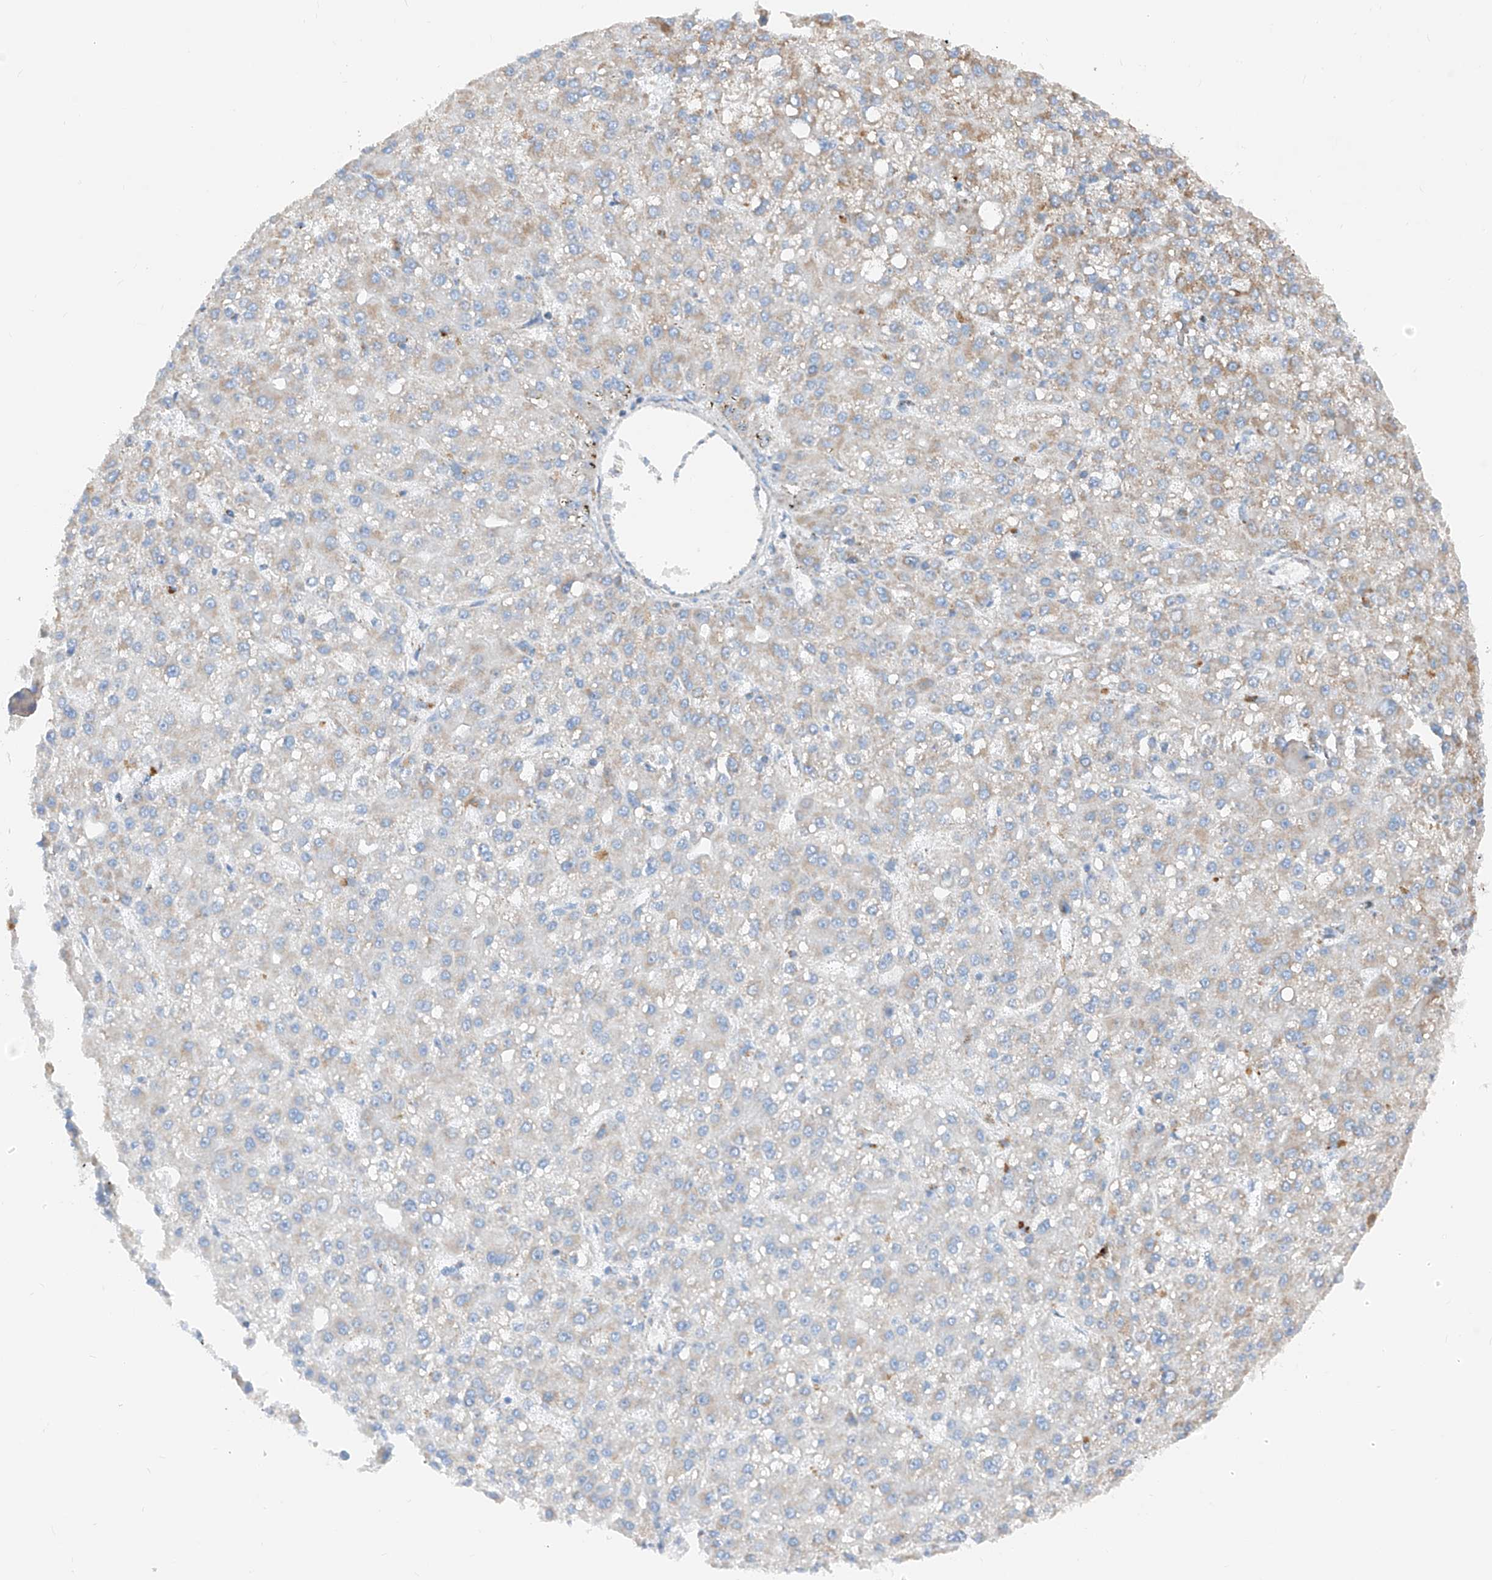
{"staining": {"intensity": "moderate", "quantity": "<25%", "location": "cytoplasmic/membranous"}, "tissue": "liver cancer", "cell_type": "Tumor cells", "image_type": "cancer", "snomed": [{"axis": "morphology", "description": "Carcinoma, Hepatocellular, NOS"}, {"axis": "topography", "description": "Liver"}], "caption": "This histopathology image displays immunohistochemistry (IHC) staining of liver cancer (hepatocellular carcinoma), with low moderate cytoplasmic/membranous positivity in approximately <25% of tumor cells.", "gene": "MRAP", "patient": {"sex": "male", "age": 67}}